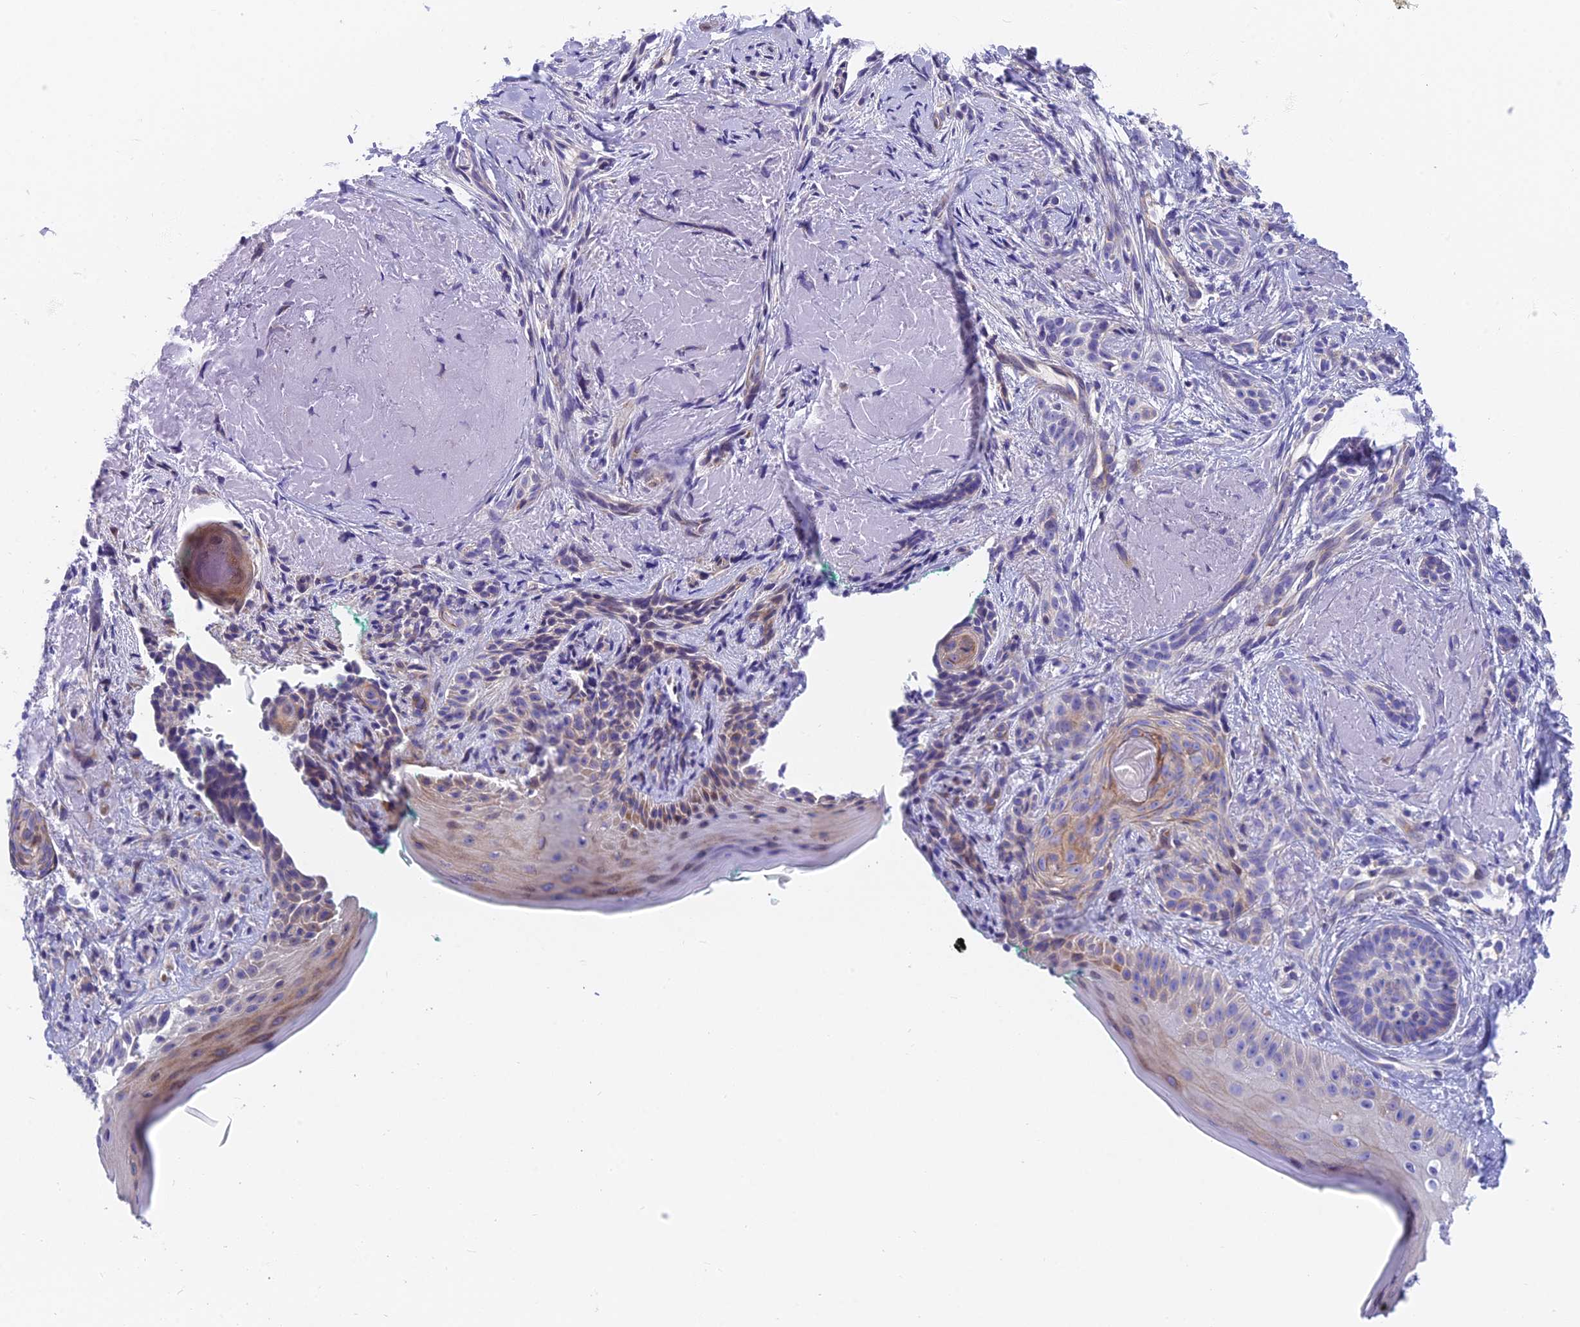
{"staining": {"intensity": "weak", "quantity": "<25%", "location": "cytoplasmic/membranous"}, "tissue": "skin cancer", "cell_type": "Tumor cells", "image_type": "cancer", "snomed": [{"axis": "morphology", "description": "Basal cell carcinoma"}, {"axis": "topography", "description": "Skin"}], "caption": "The immunohistochemistry photomicrograph has no significant staining in tumor cells of skin cancer tissue. Nuclei are stained in blue.", "gene": "MVB12A", "patient": {"sex": "male", "age": 71}}